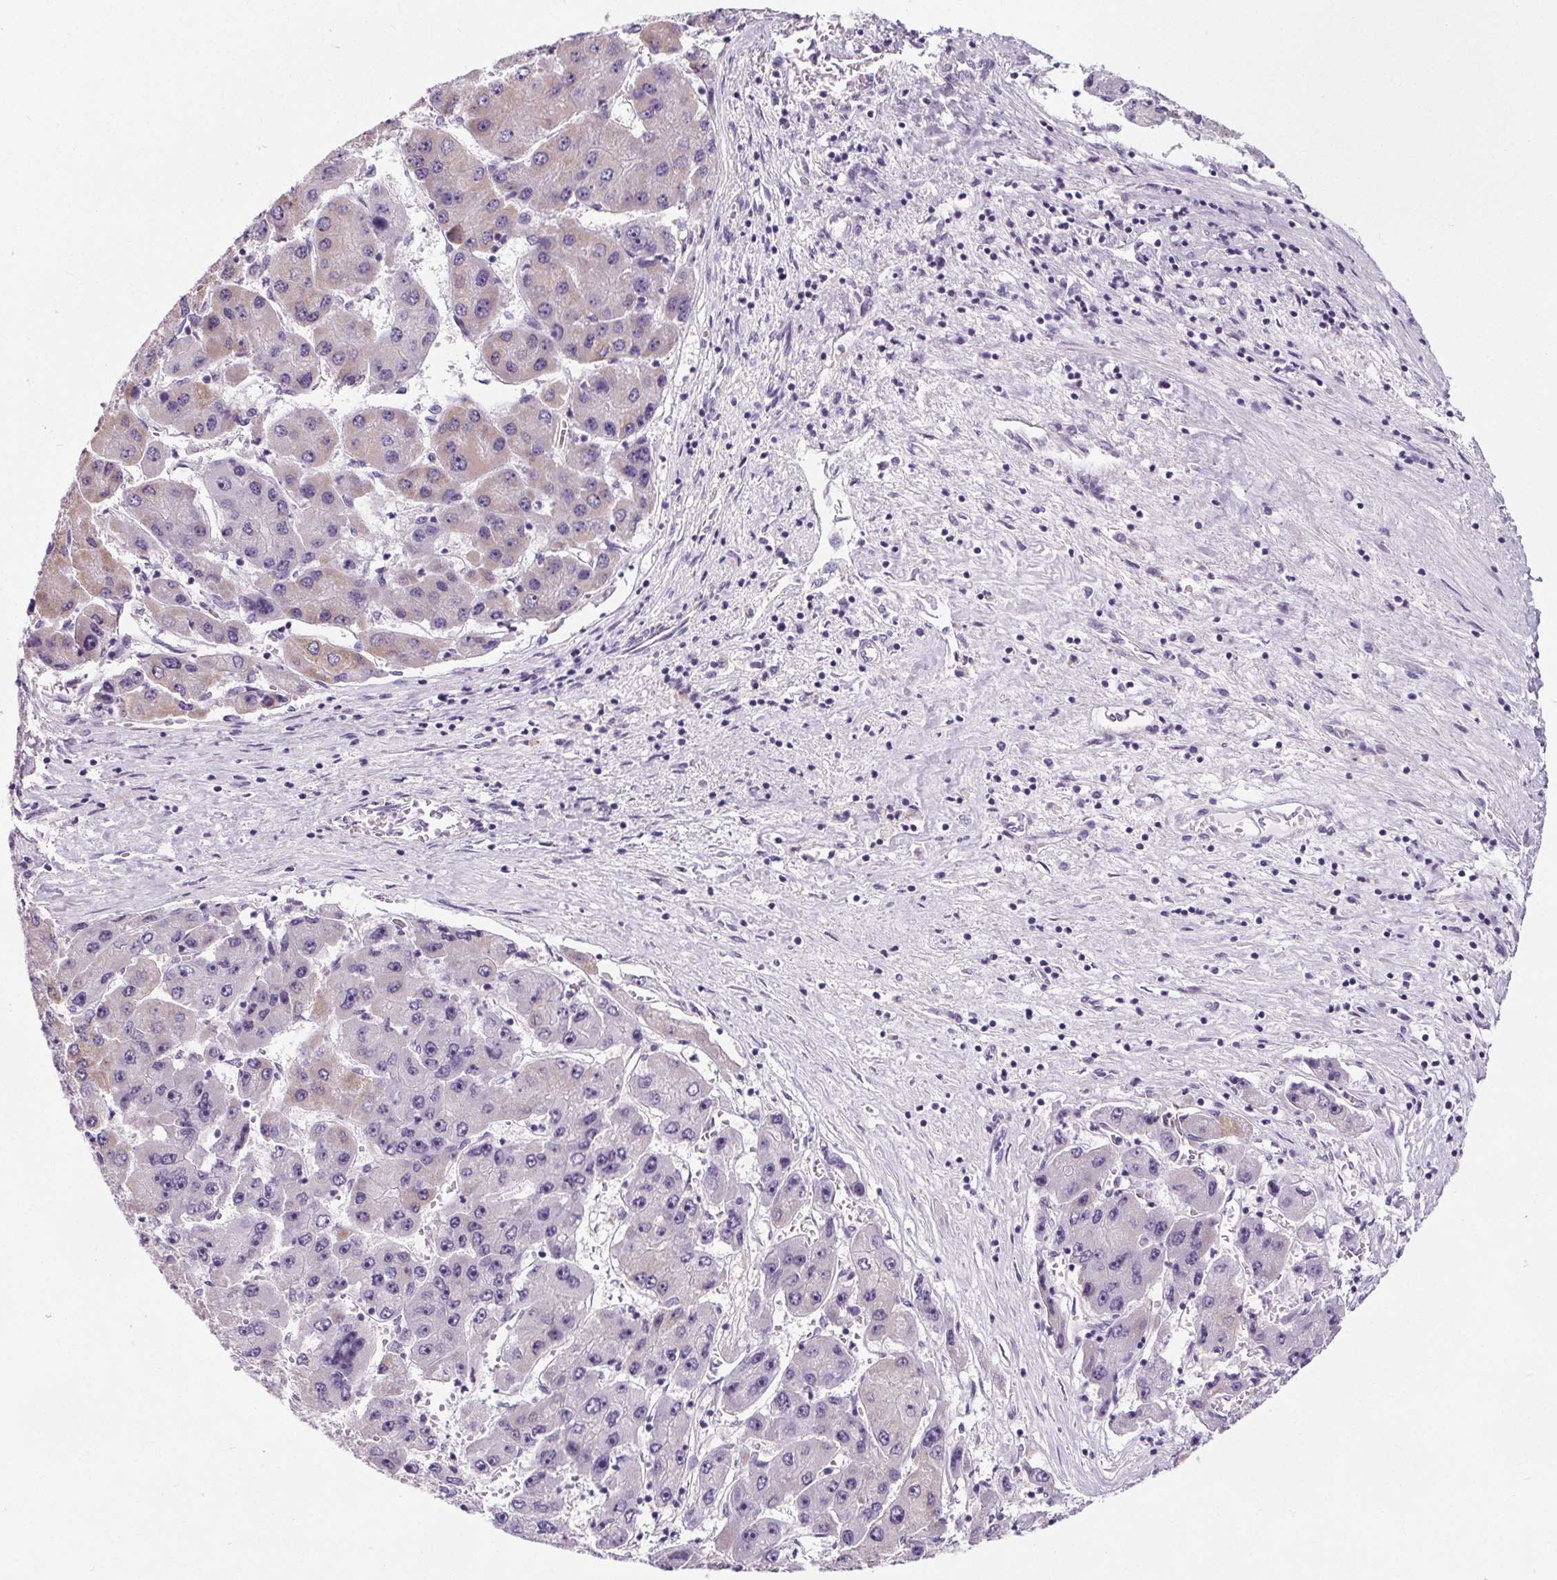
{"staining": {"intensity": "negative", "quantity": "none", "location": "none"}, "tissue": "liver cancer", "cell_type": "Tumor cells", "image_type": "cancer", "snomed": [{"axis": "morphology", "description": "Carcinoma, Hepatocellular, NOS"}, {"axis": "topography", "description": "Liver"}], "caption": "This is an IHC photomicrograph of human liver cancer (hepatocellular carcinoma). There is no expression in tumor cells.", "gene": "ELAVL2", "patient": {"sex": "female", "age": 61}}